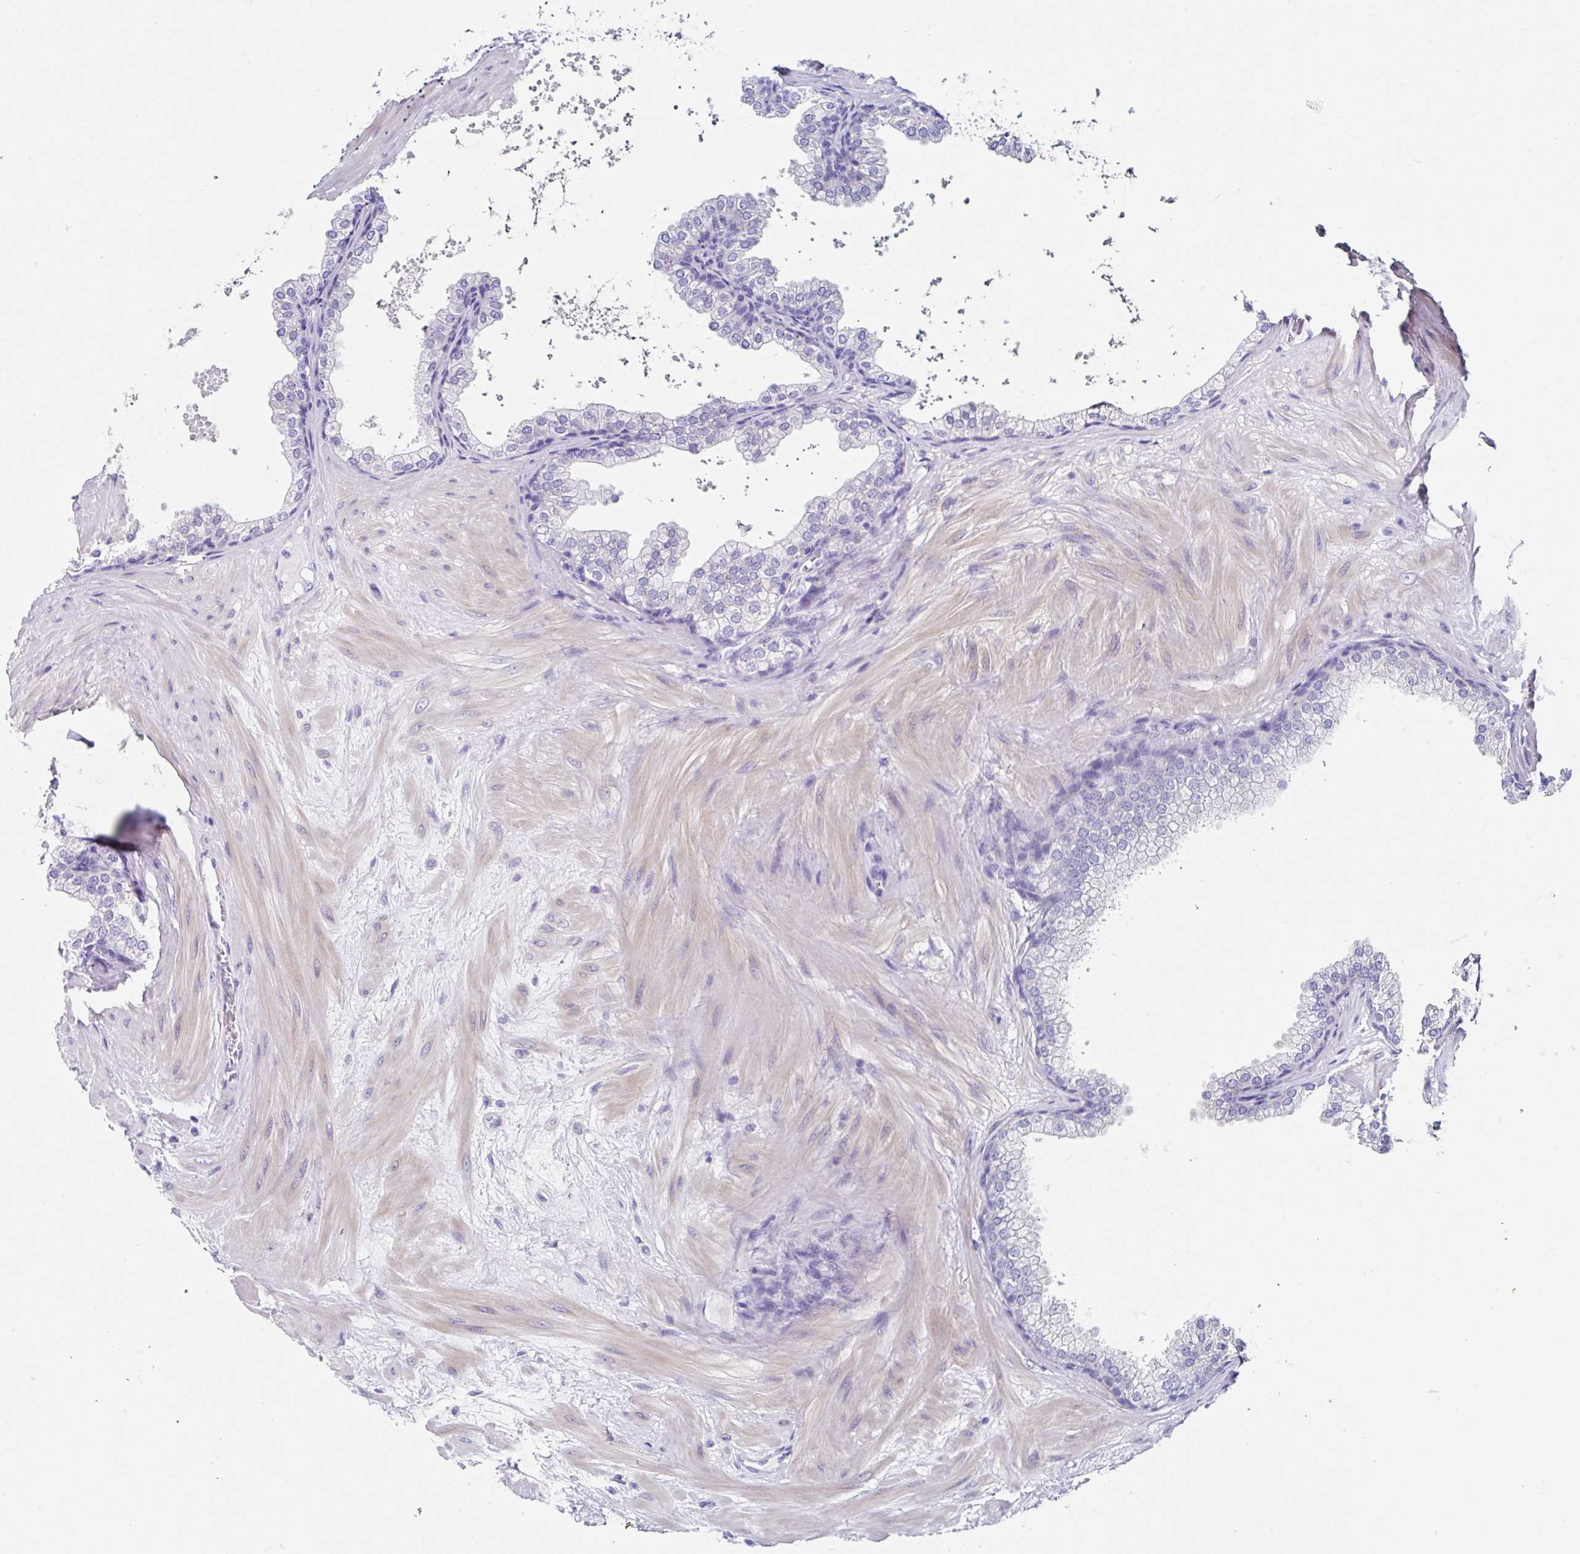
{"staining": {"intensity": "negative", "quantity": "none", "location": "none"}, "tissue": "prostate", "cell_type": "Glandular cells", "image_type": "normal", "snomed": [{"axis": "morphology", "description": "Normal tissue, NOS"}, {"axis": "topography", "description": "Prostate"}], "caption": "Benign prostate was stained to show a protein in brown. There is no significant positivity in glandular cells.", "gene": "UGT3A1", "patient": {"sex": "male", "age": 37}}